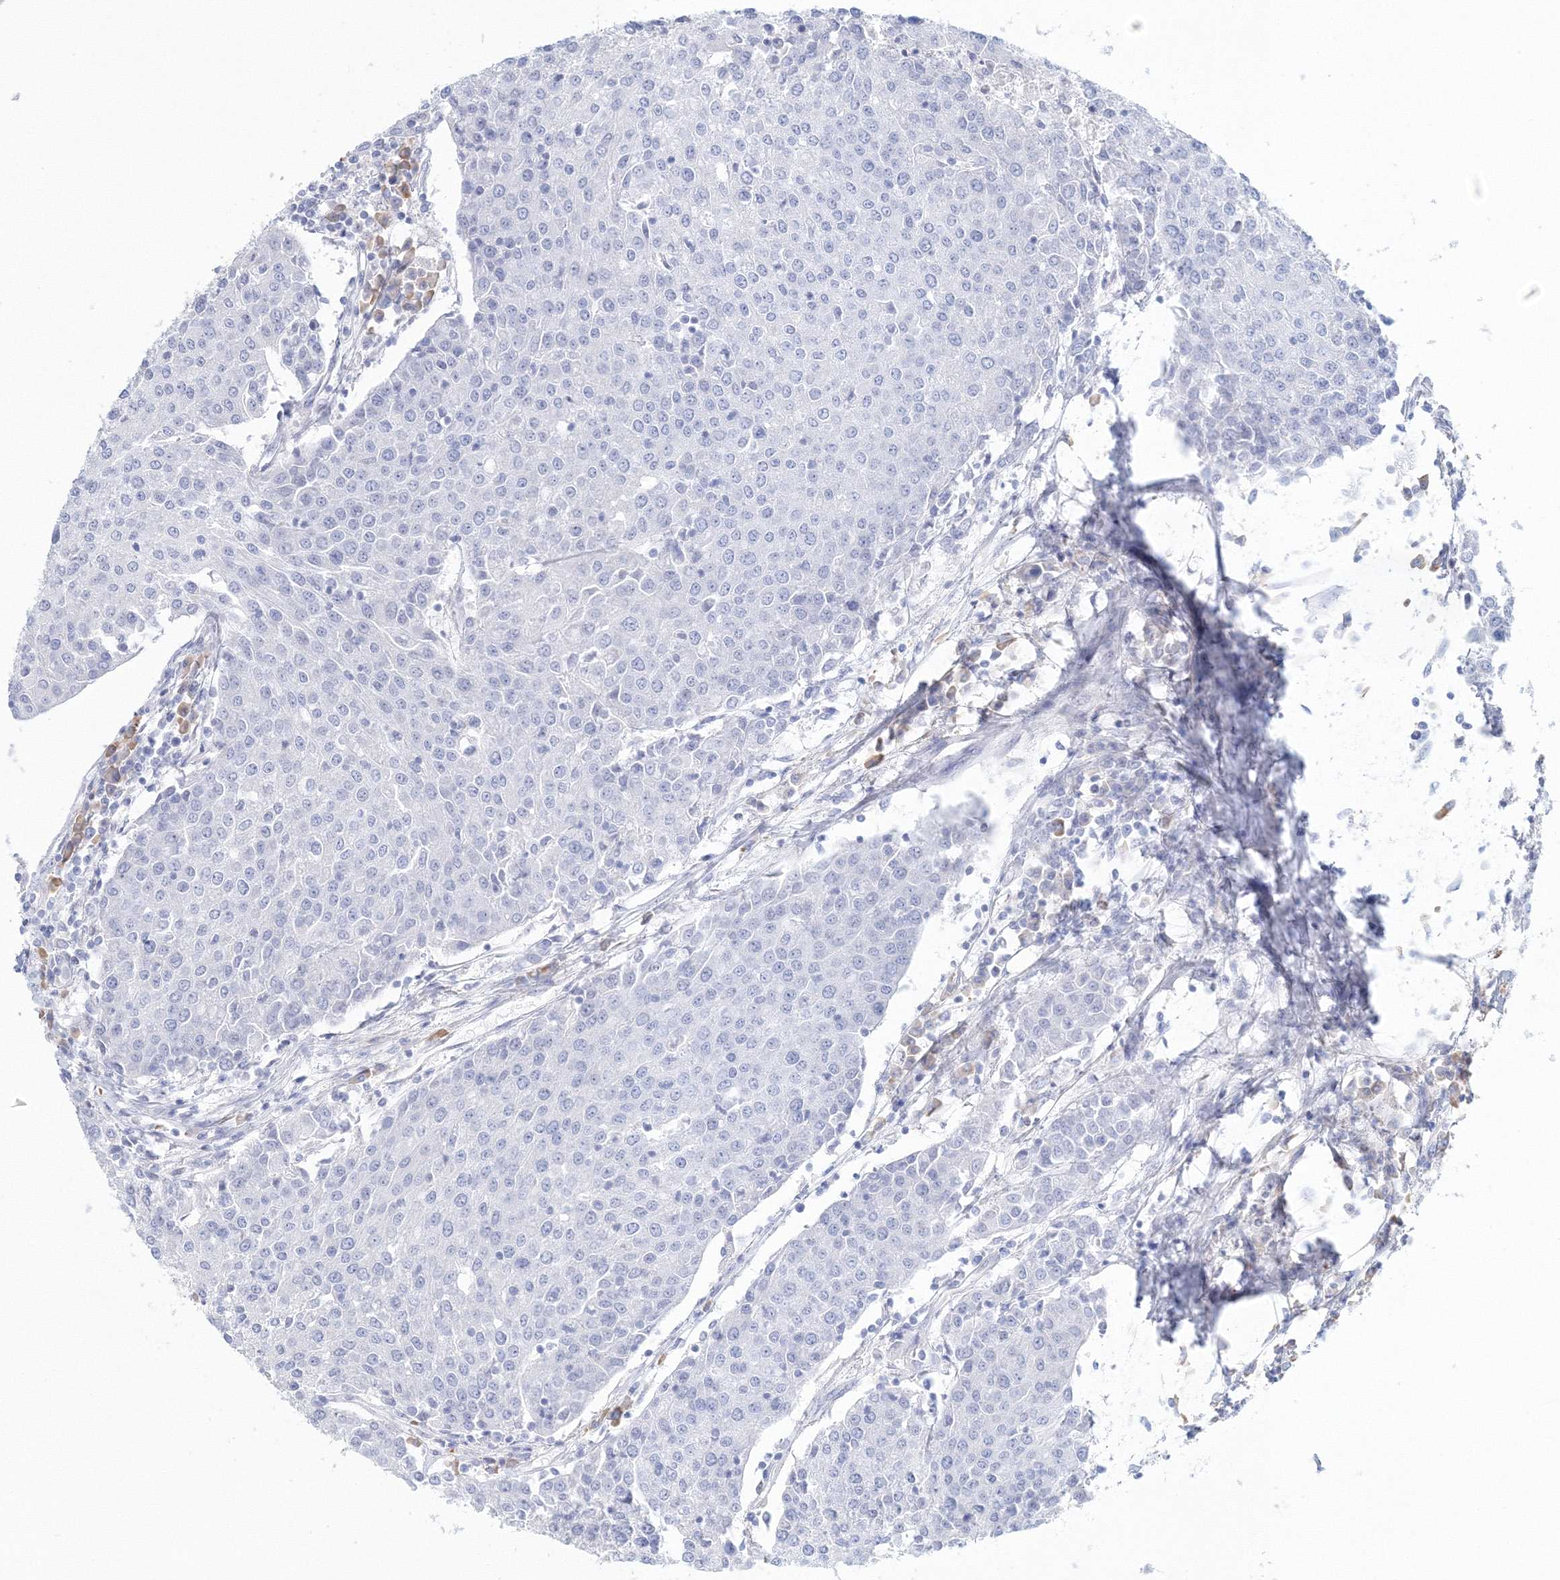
{"staining": {"intensity": "negative", "quantity": "none", "location": "none"}, "tissue": "urothelial cancer", "cell_type": "Tumor cells", "image_type": "cancer", "snomed": [{"axis": "morphology", "description": "Urothelial carcinoma, High grade"}, {"axis": "topography", "description": "Urinary bladder"}], "caption": "Urothelial carcinoma (high-grade) stained for a protein using immunohistochemistry (IHC) demonstrates no expression tumor cells.", "gene": "VSIG1", "patient": {"sex": "female", "age": 85}}